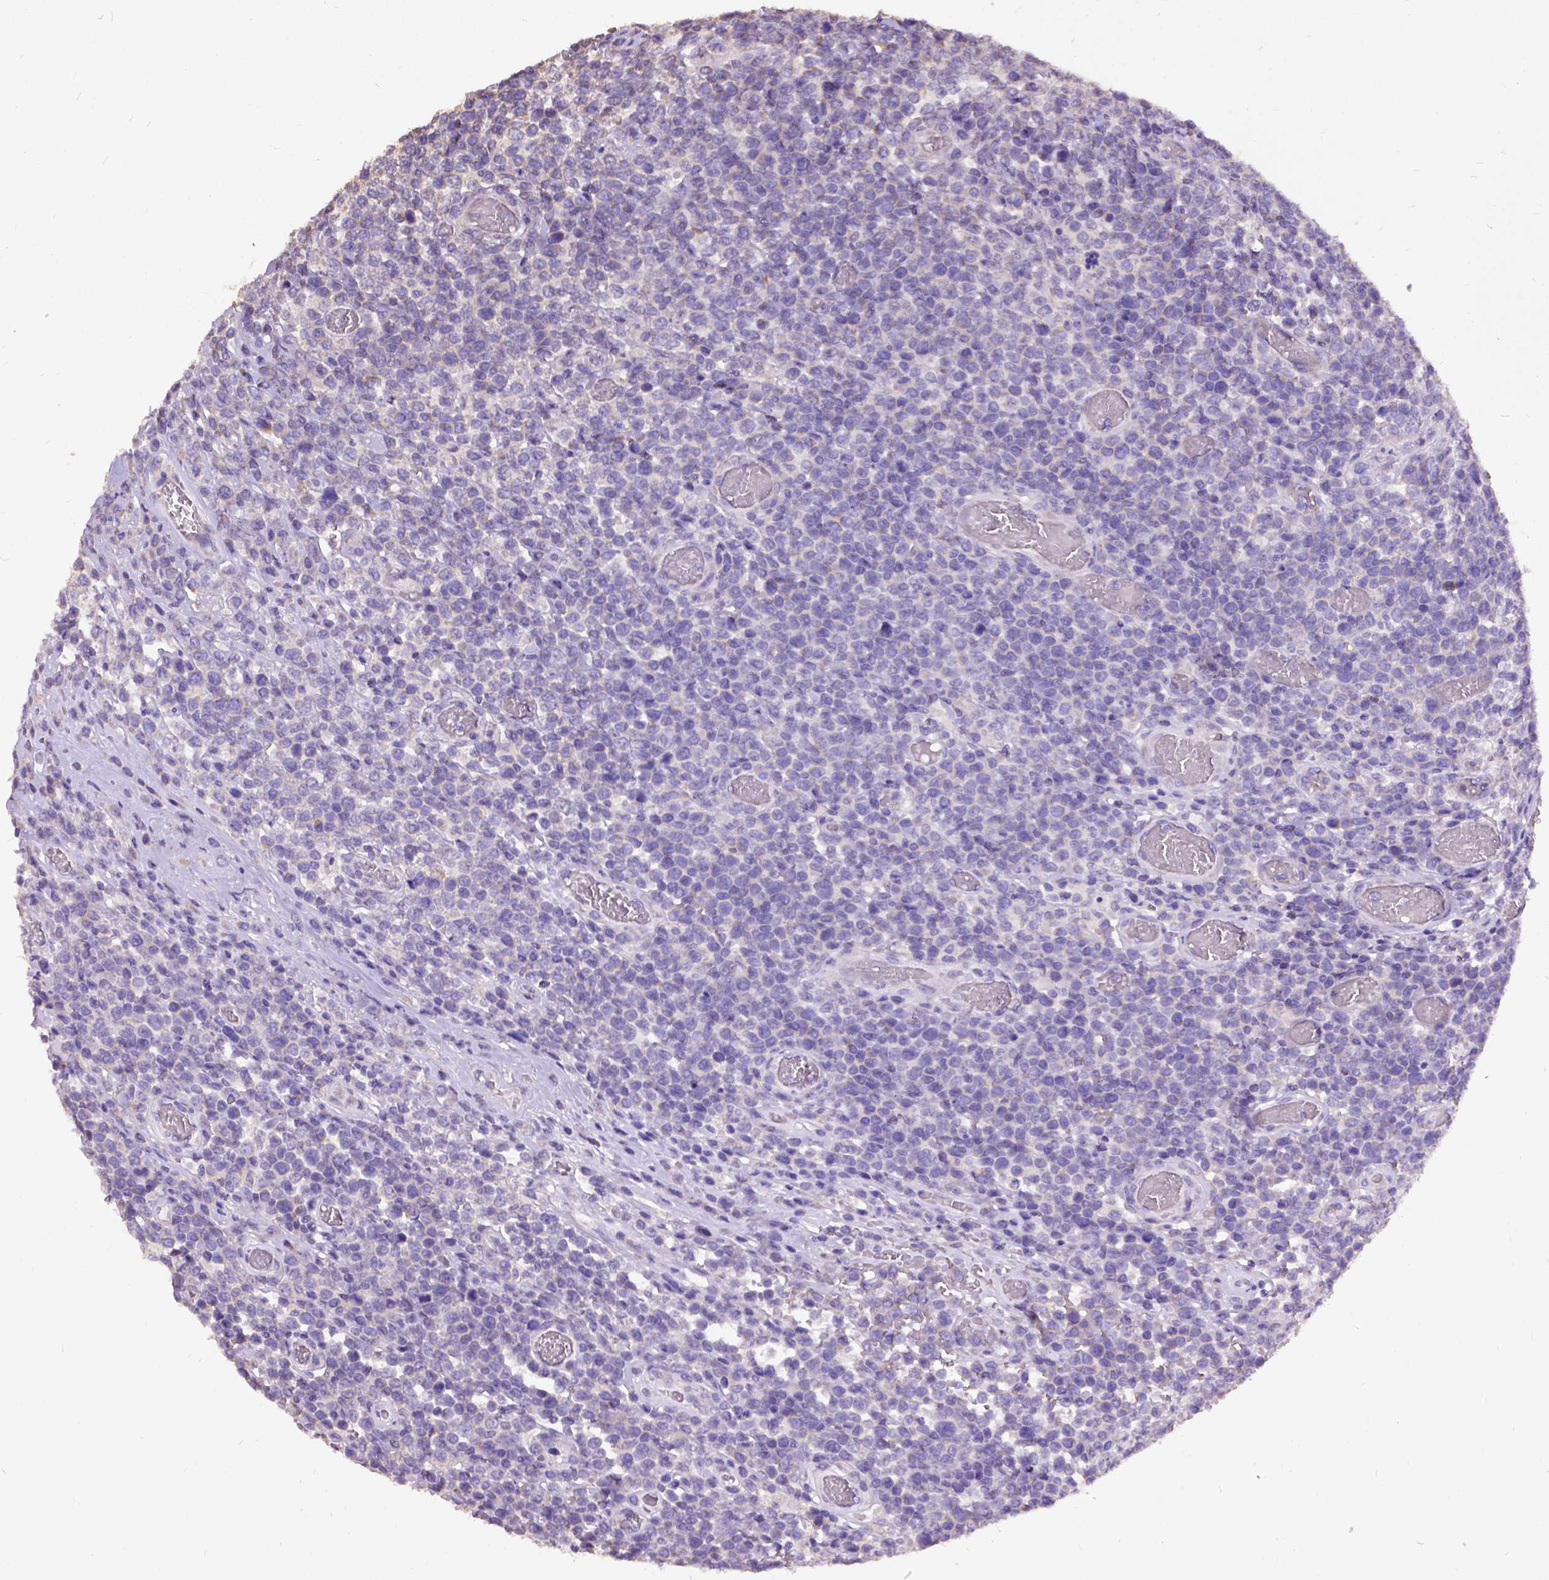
{"staining": {"intensity": "weak", "quantity": "25%-75%", "location": "cytoplasmic/membranous"}, "tissue": "lymphoma", "cell_type": "Tumor cells", "image_type": "cancer", "snomed": [{"axis": "morphology", "description": "Malignant lymphoma, non-Hodgkin's type, High grade"}, {"axis": "topography", "description": "Soft tissue"}], "caption": "Immunohistochemistry (IHC) of malignant lymphoma, non-Hodgkin's type (high-grade) demonstrates low levels of weak cytoplasmic/membranous expression in approximately 25%-75% of tumor cells.", "gene": "DQX1", "patient": {"sex": "female", "age": 56}}